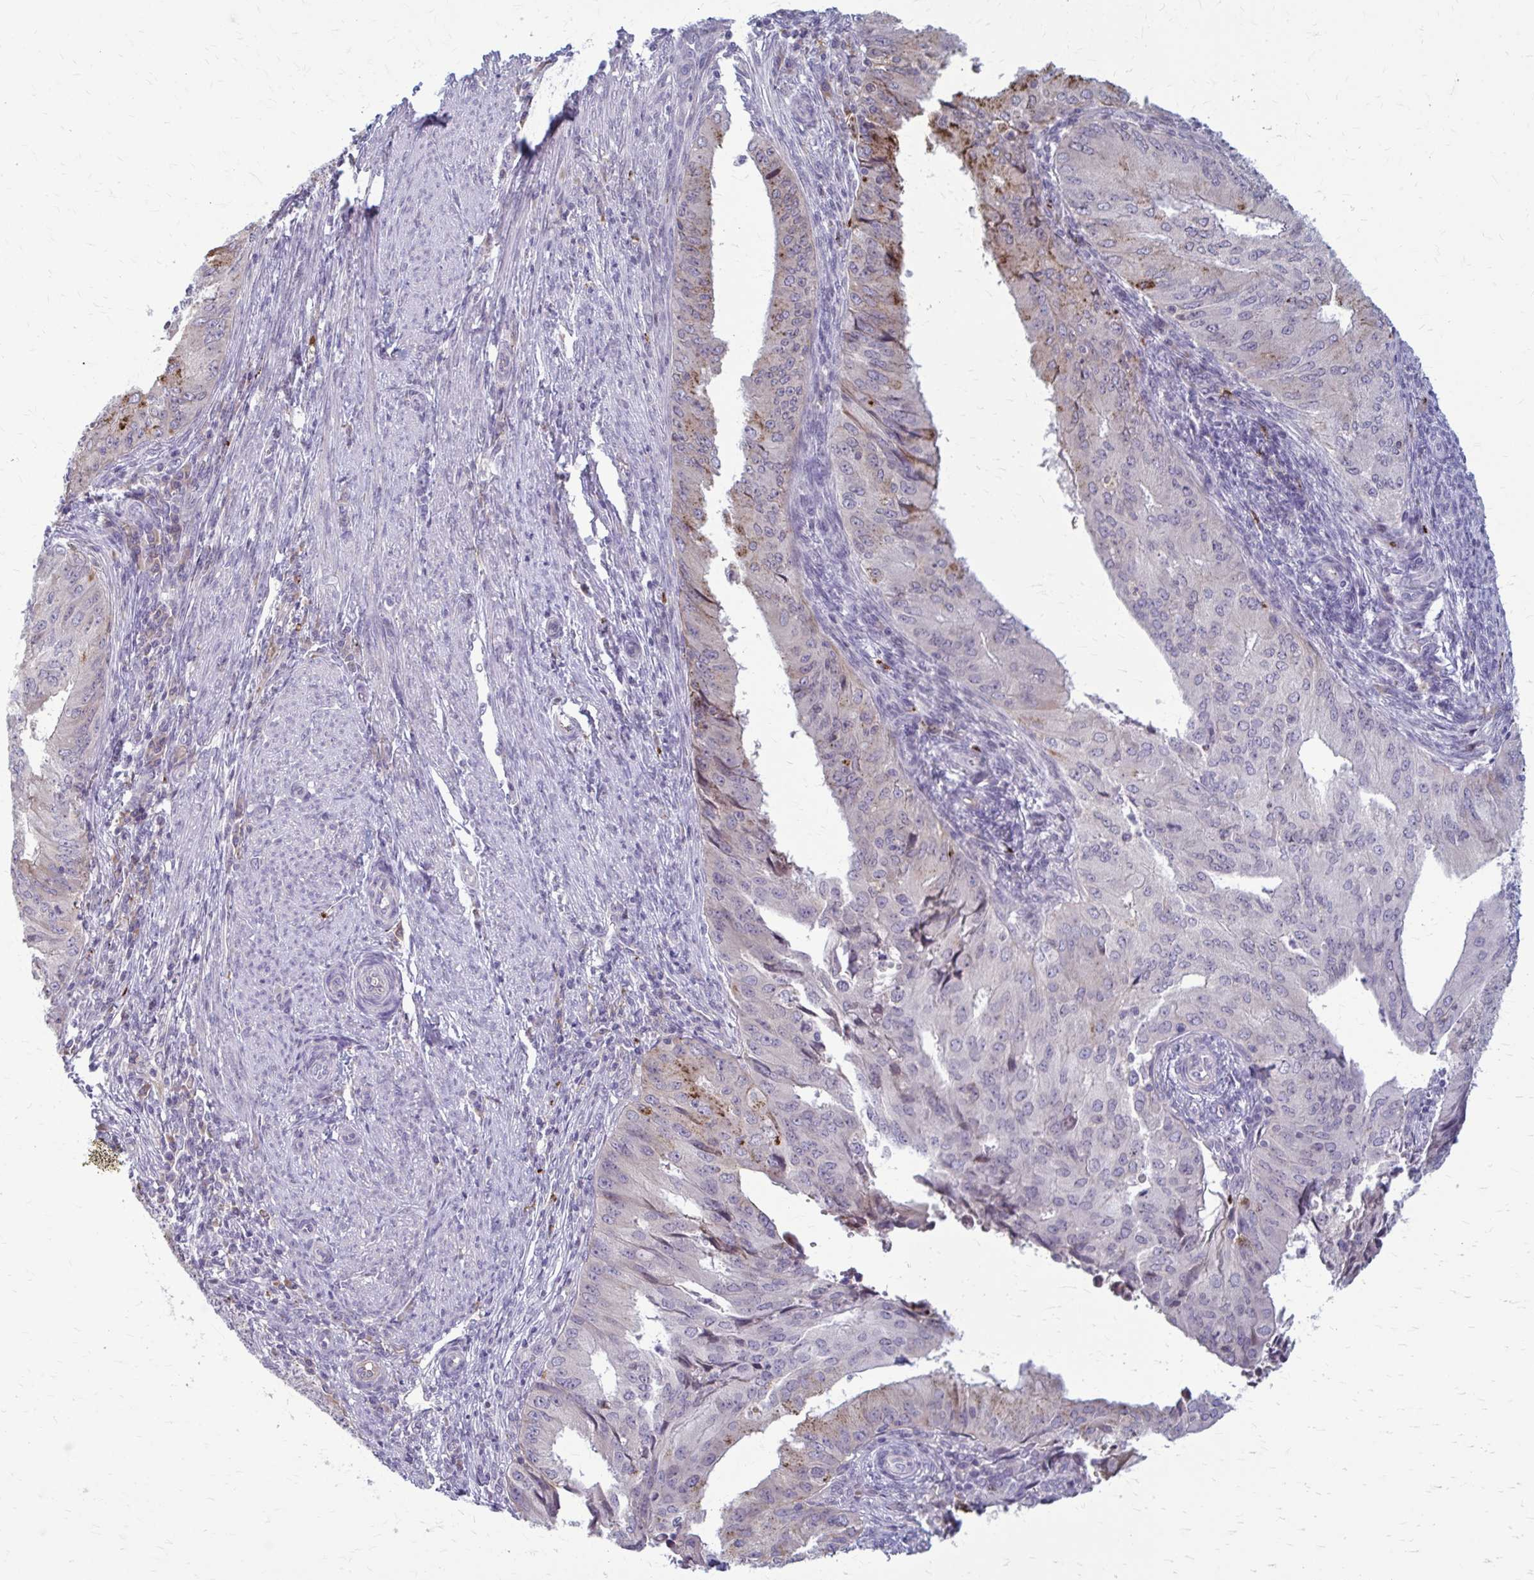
{"staining": {"intensity": "moderate", "quantity": "<25%", "location": "cytoplasmic/membranous"}, "tissue": "endometrial cancer", "cell_type": "Tumor cells", "image_type": "cancer", "snomed": [{"axis": "morphology", "description": "Adenocarcinoma, NOS"}, {"axis": "topography", "description": "Endometrium"}], "caption": "Moderate cytoplasmic/membranous protein staining is identified in approximately <25% of tumor cells in endometrial cancer.", "gene": "MCRIP2", "patient": {"sex": "female", "age": 50}}